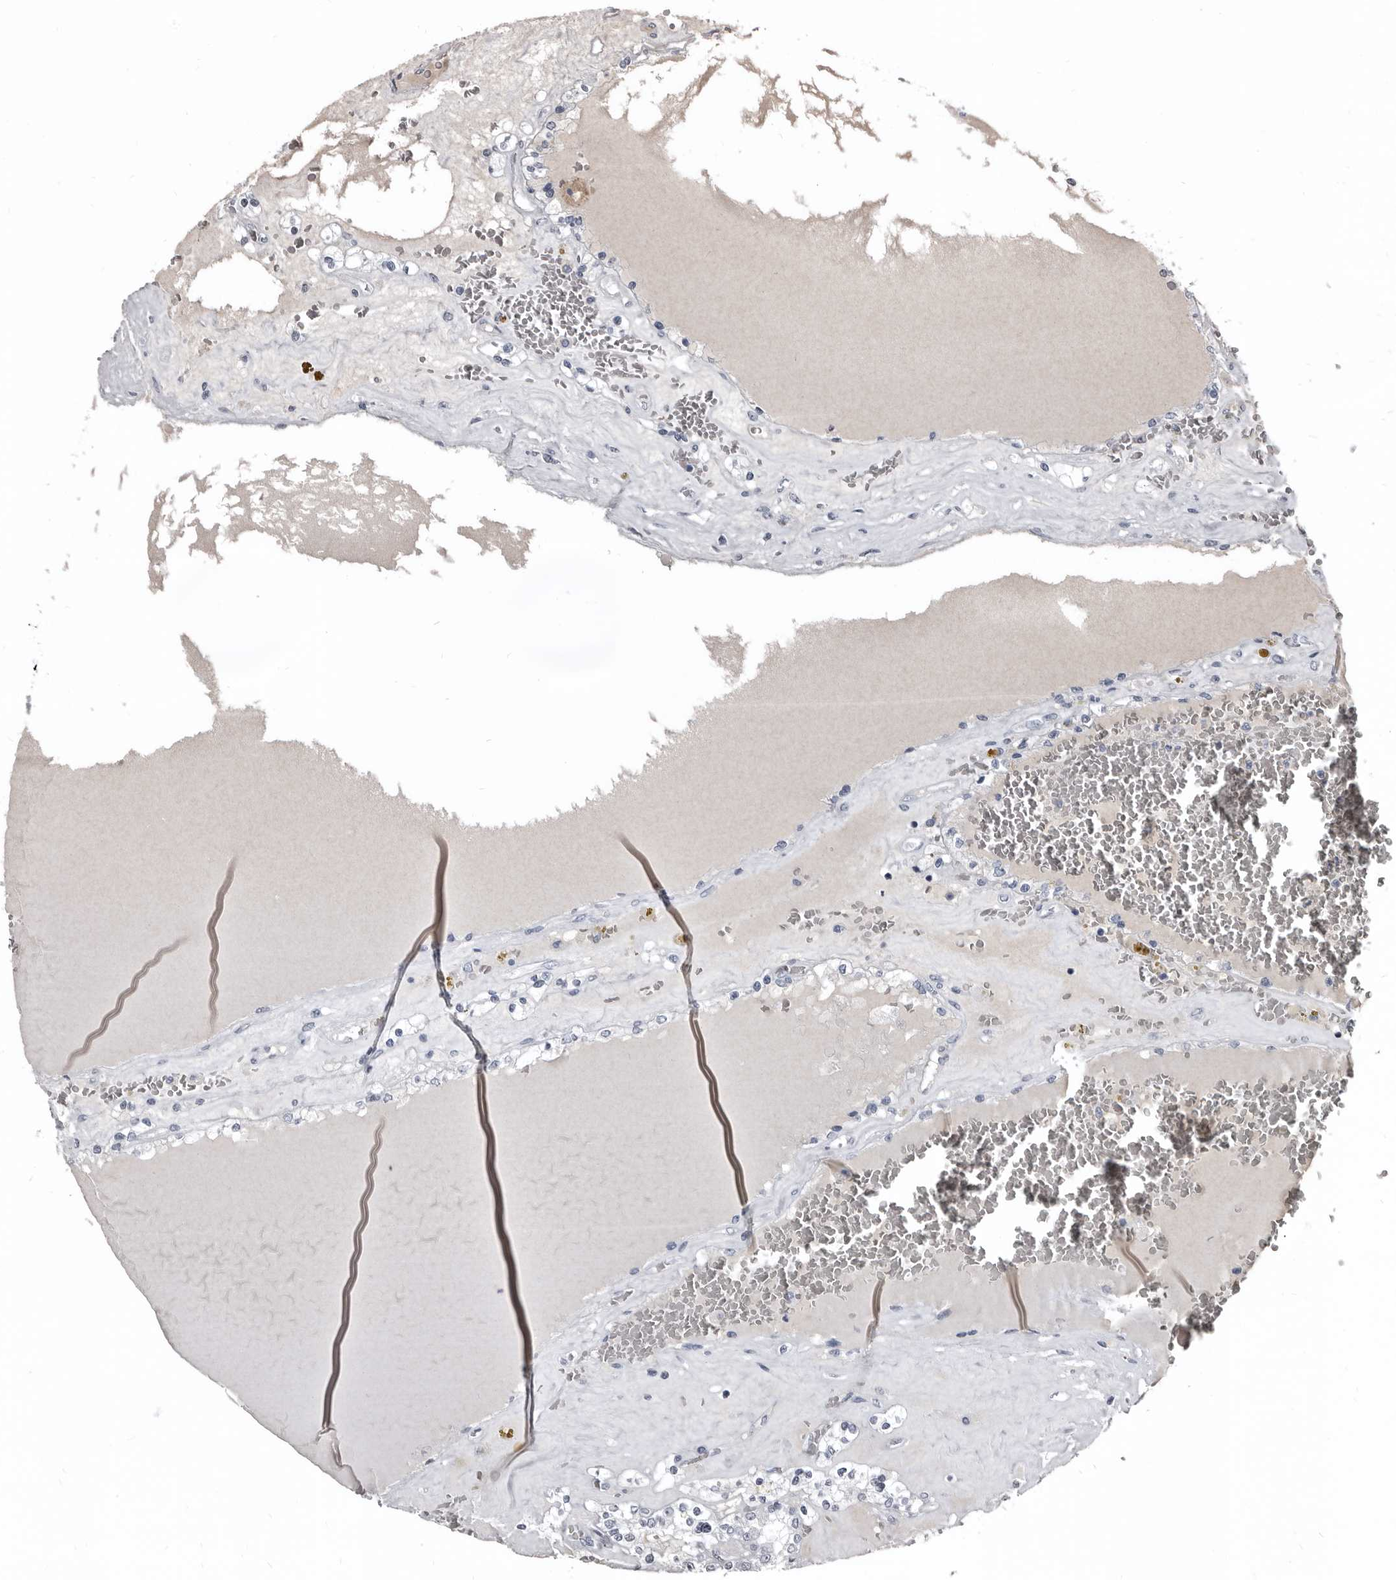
{"staining": {"intensity": "negative", "quantity": "none", "location": "none"}, "tissue": "renal cancer", "cell_type": "Tumor cells", "image_type": "cancer", "snomed": [{"axis": "morphology", "description": "Adenocarcinoma, NOS"}, {"axis": "topography", "description": "Kidney"}], "caption": "This is an immunohistochemistry (IHC) image of renal adenocarcinoma. There is no positivity in tumor cells.", "gene": "GREB1", "patient": {"sex": "female", "age": 56}}